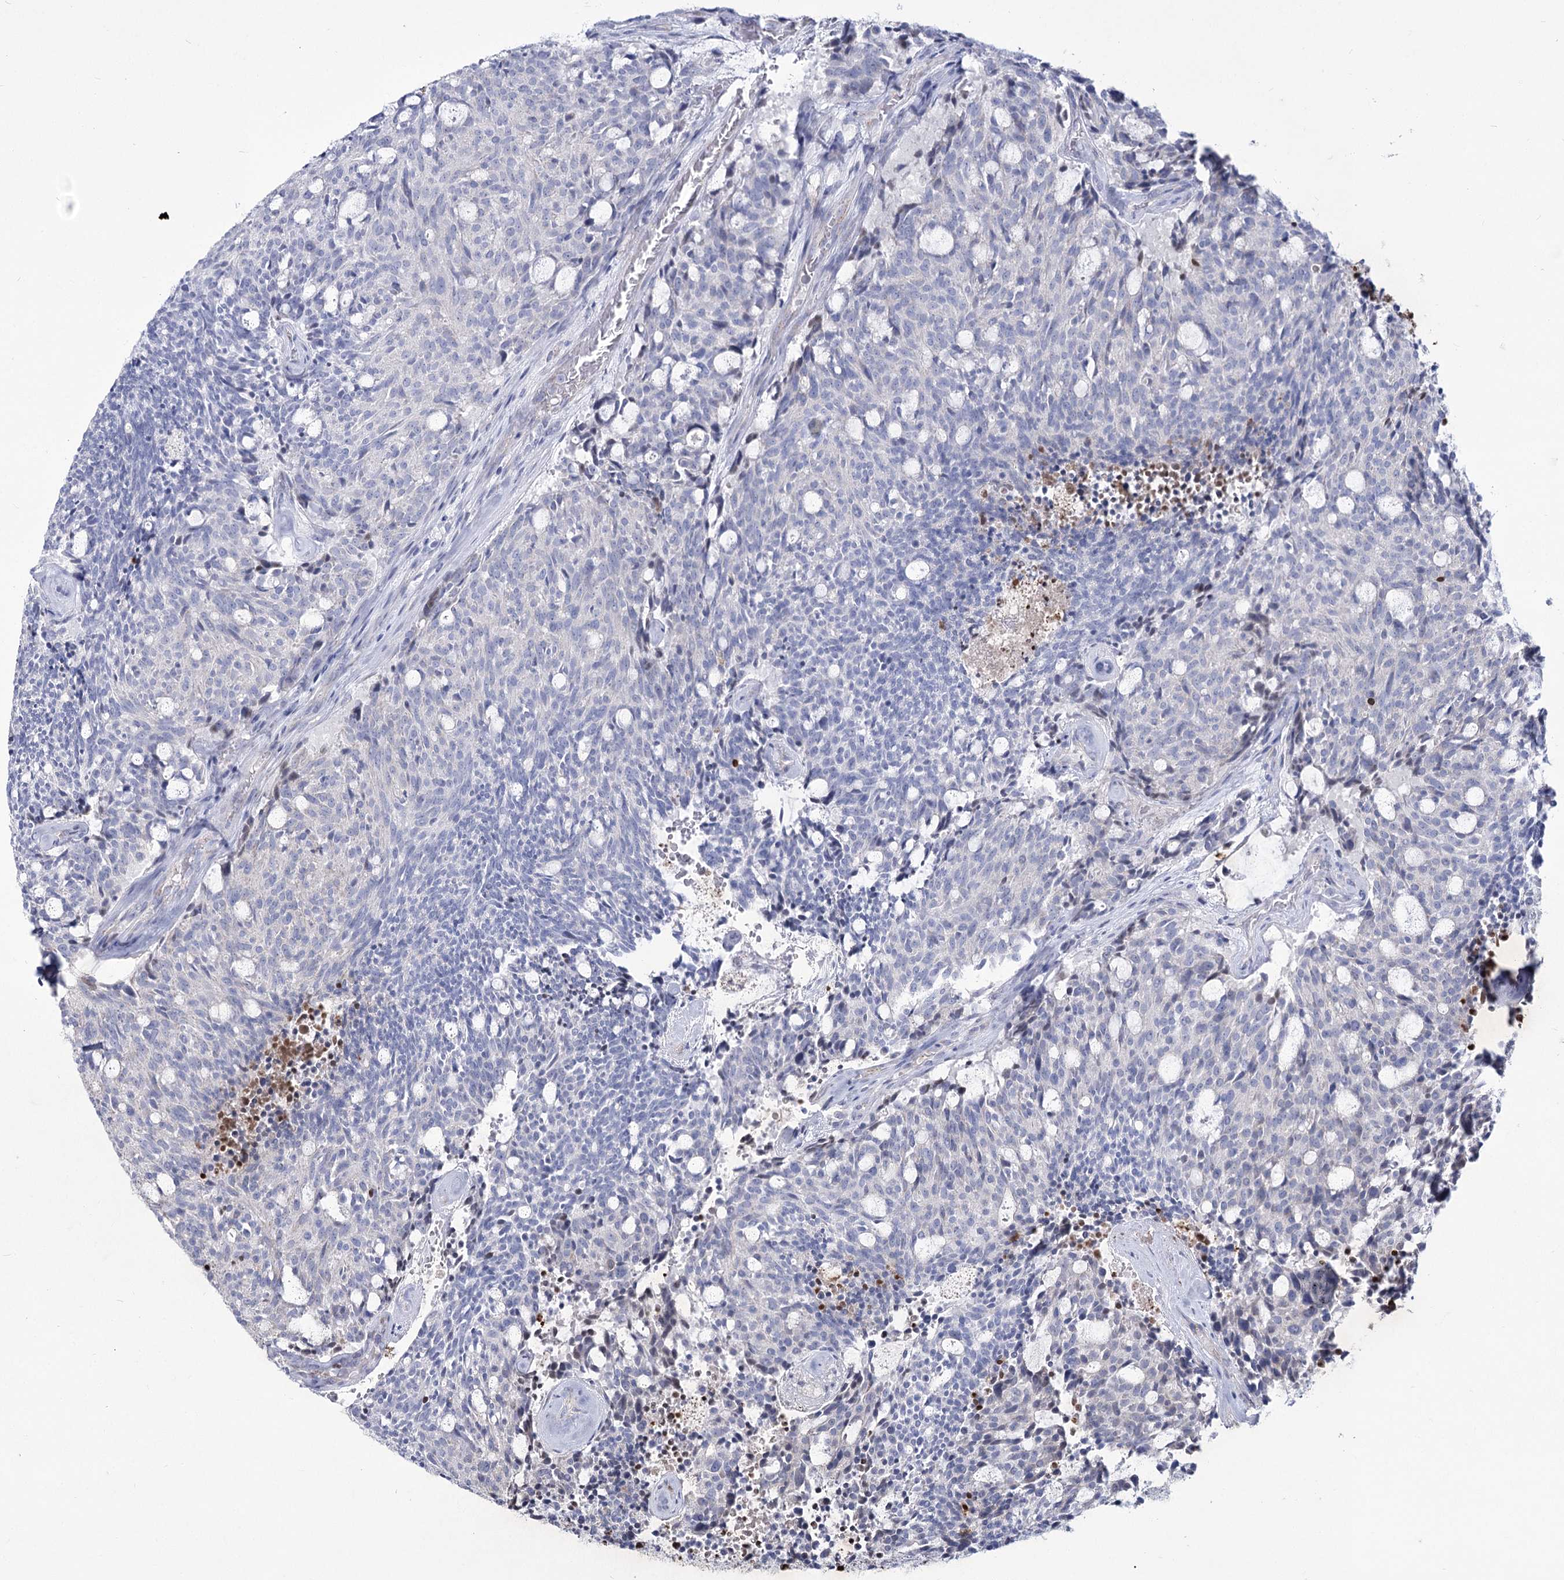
{"staining": {"intensity": "negative", "quantity": "none", "location": "none"}, "tissue": "carcinoid", "cell_type": "Tumor cells", "image_type": "cancer", "snomed": [{"axis": "morphology", "description": "Carcinoid, malignant, NOS"}, {"axis": "topography", "description": "Pancreas"}], "caption": "Micrograph shows no protein positivity in tumor cells of malignant carcinoid tissue.", "gene": "ME3", "patient": {"sex": "female", "age": 54}}